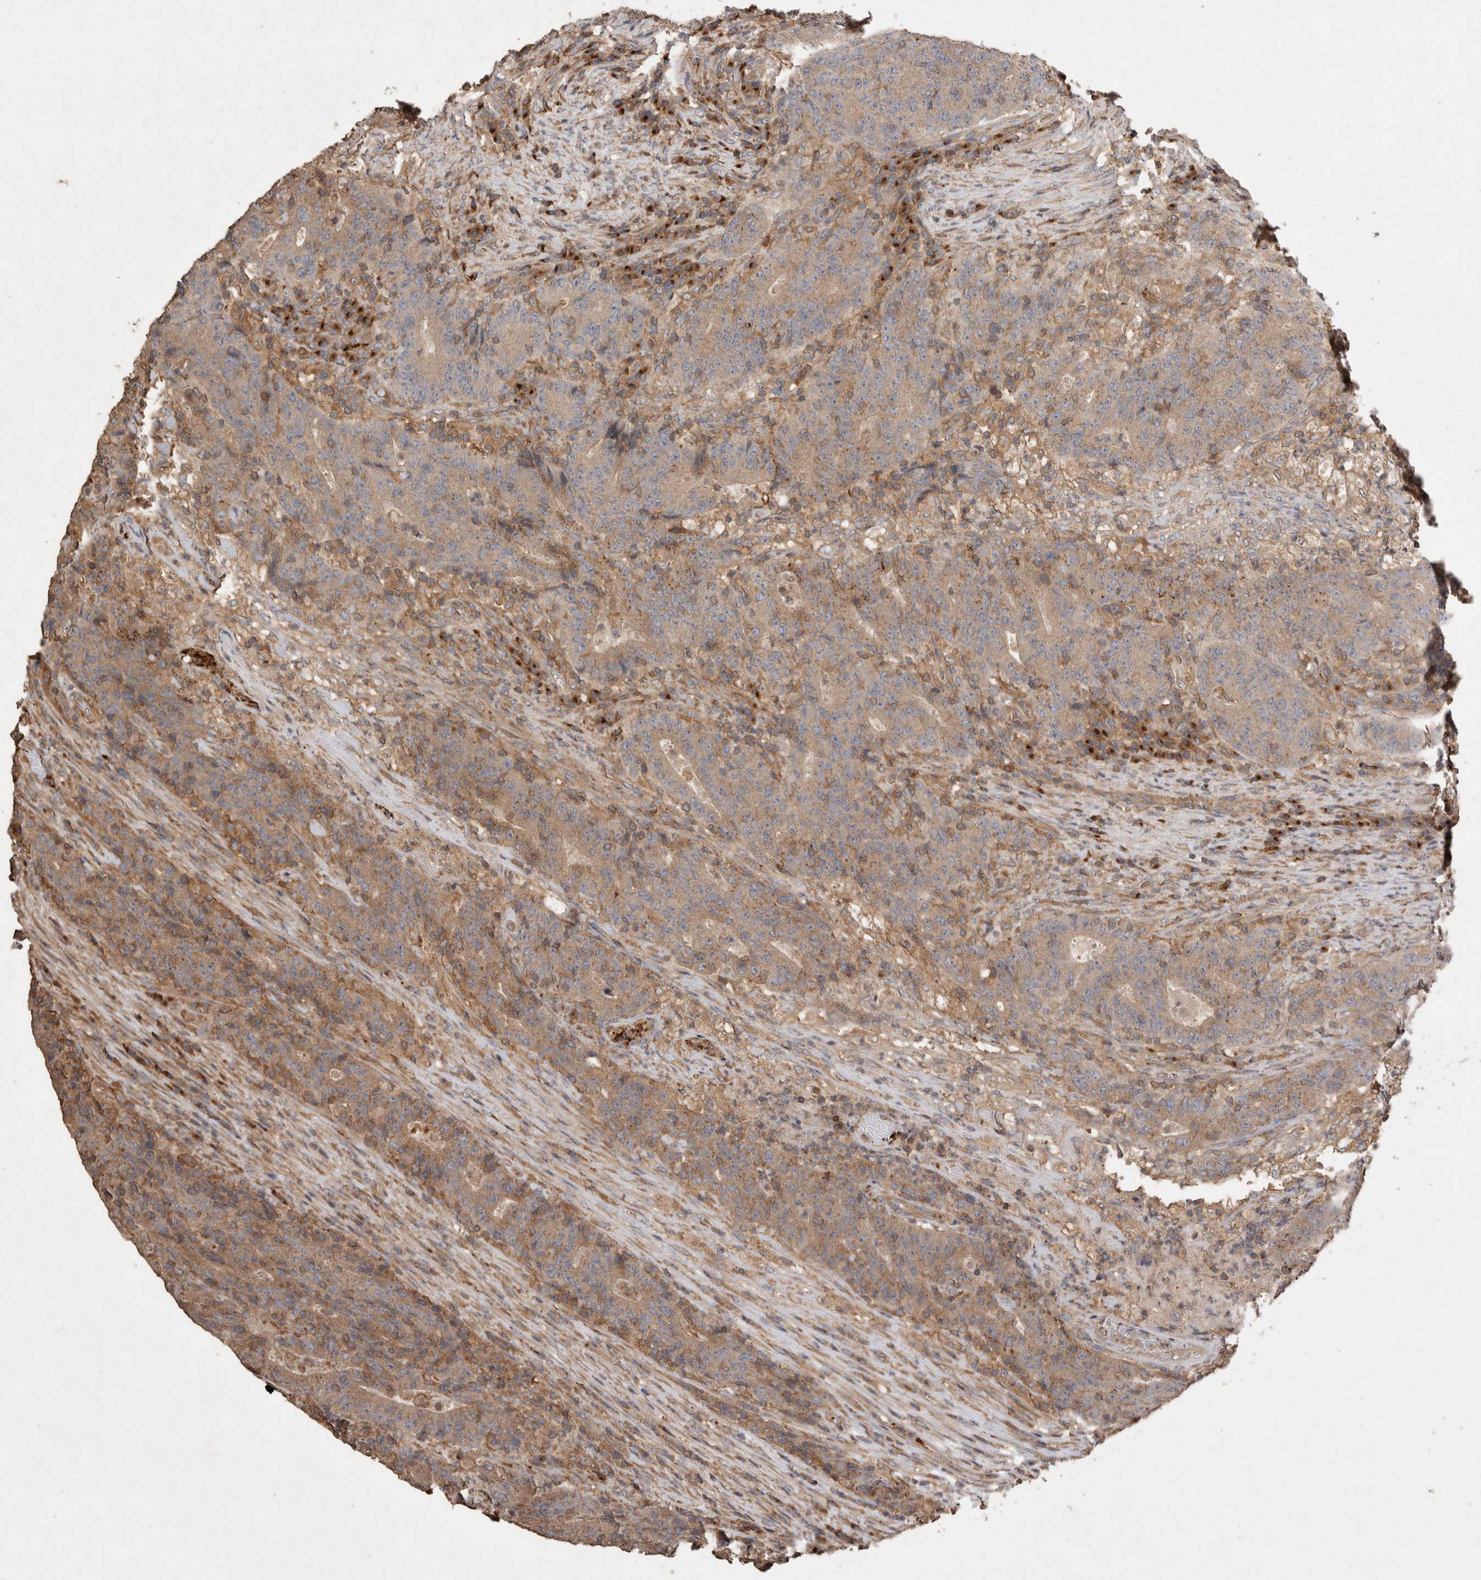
{"staining": {"intensity": "moderate", "quantity": "<25%", "location": "cytoplasmic/membranous"}, "tissue": "colorectal cancer", "cell_type": "Tumor cells", "image_type": "cancer", "snomed": [{"axis": "morphology", "description": "Normal tissue, NOS"}, {"axis": "morphology", "description": "Adenocarcinoma, NOS"}, {"axis": "topography", "description": "Colon"}], "caption": "Tumor cells demonstrate low levels of moderate cytoplasmic/membranous staining in about <25% of cells in colorectal adenocarcinoma.", "gene": "SNX31", "patient": {"sex": "female", "age": 75}}